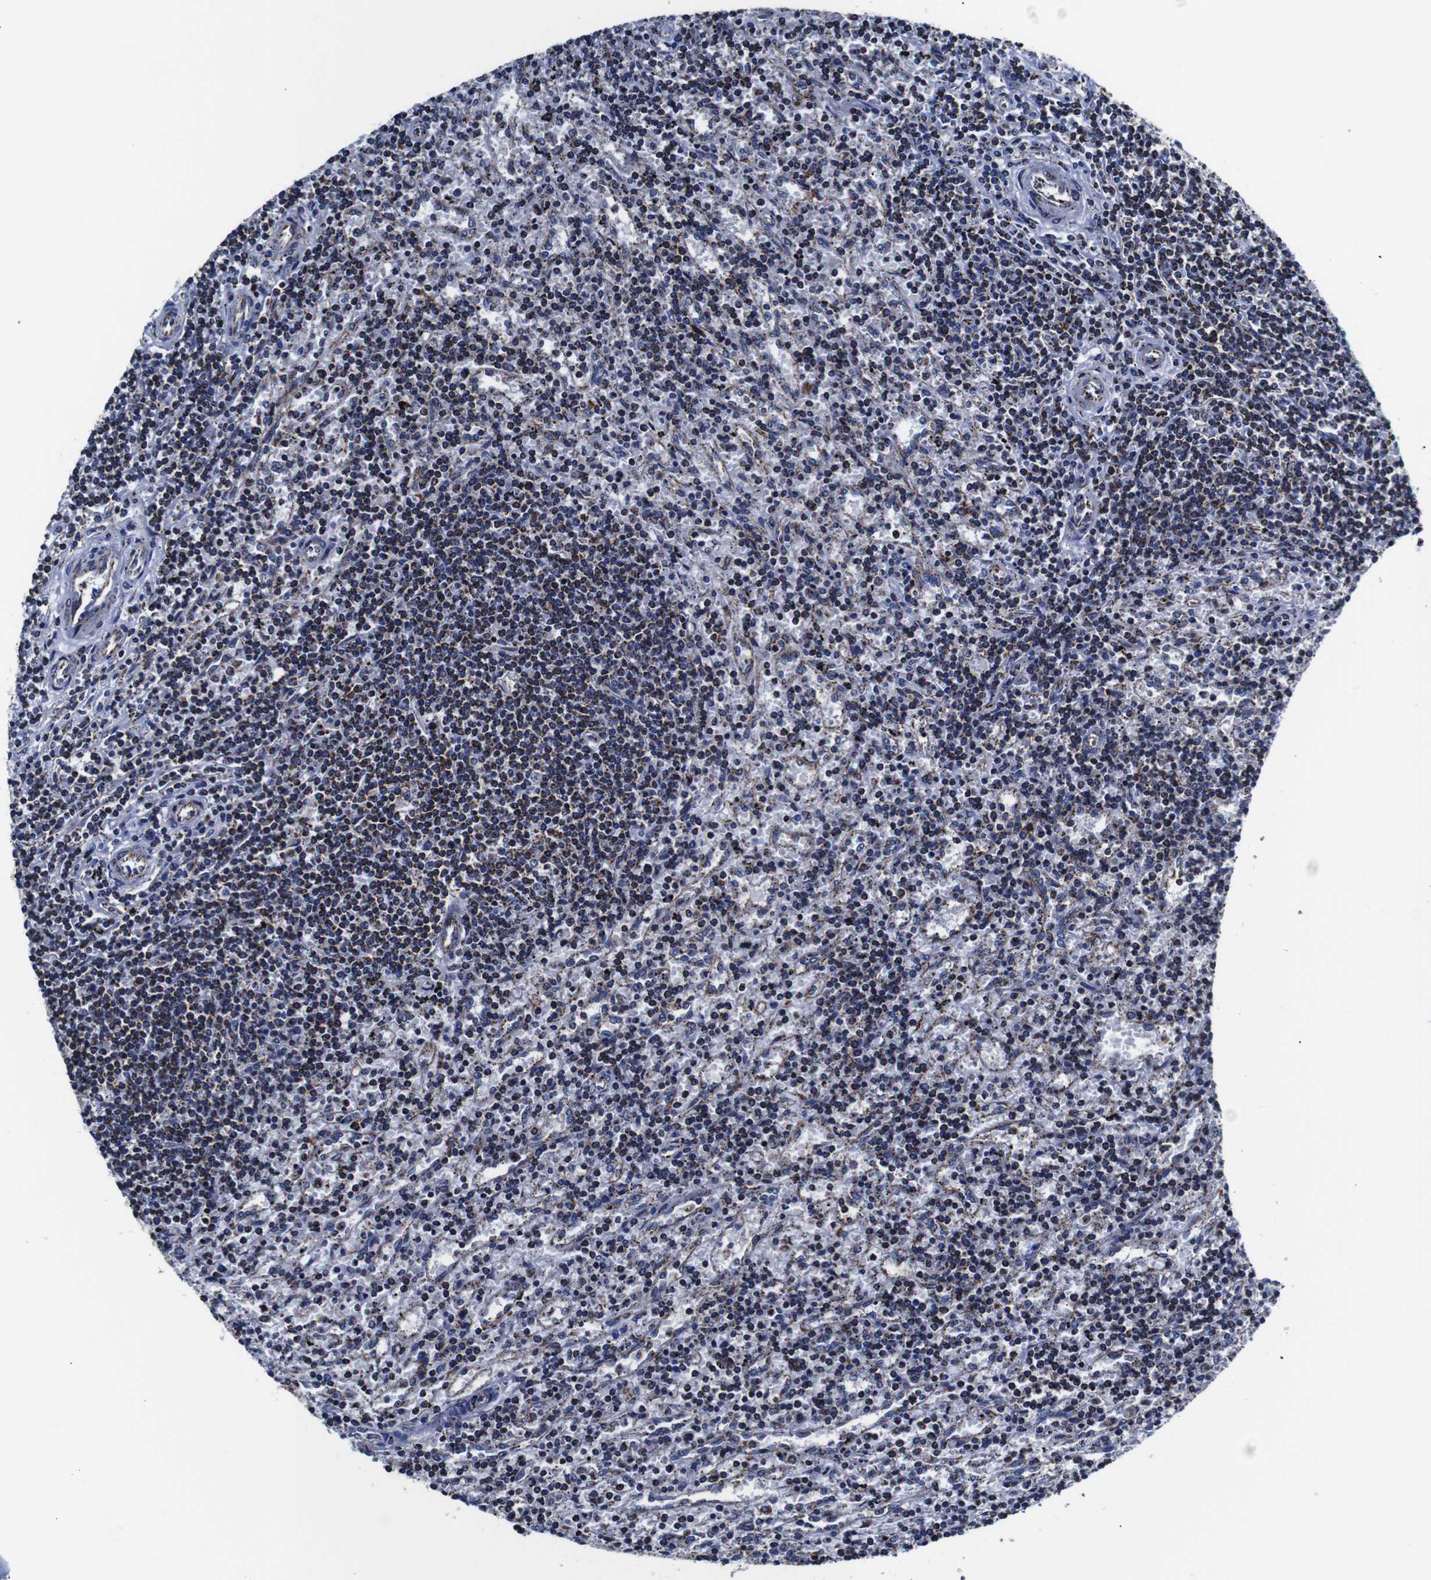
{"staining": {"intensity": "moderate", "quantity": "25%-75%", "location": "cytoplasmic/membranous"}, "tissue": "lymphoma", "cell_type": "Tumor cells", "image_type": "cancer", "snomed": [{"axis": "morphology", "description": "Malignant lymphoma, non-Hodgkin's type, Low grade"}, {"axis": "topography", "description": "Spleen"}], "caption": "Lymphoma stained for a protein (brown) reveals moderate cytoplasmic/membranous positive staining in about 25%-75% of tumor cells.", "gene": "FKBP9", "patient": {"sex": "male", "age": 76}}